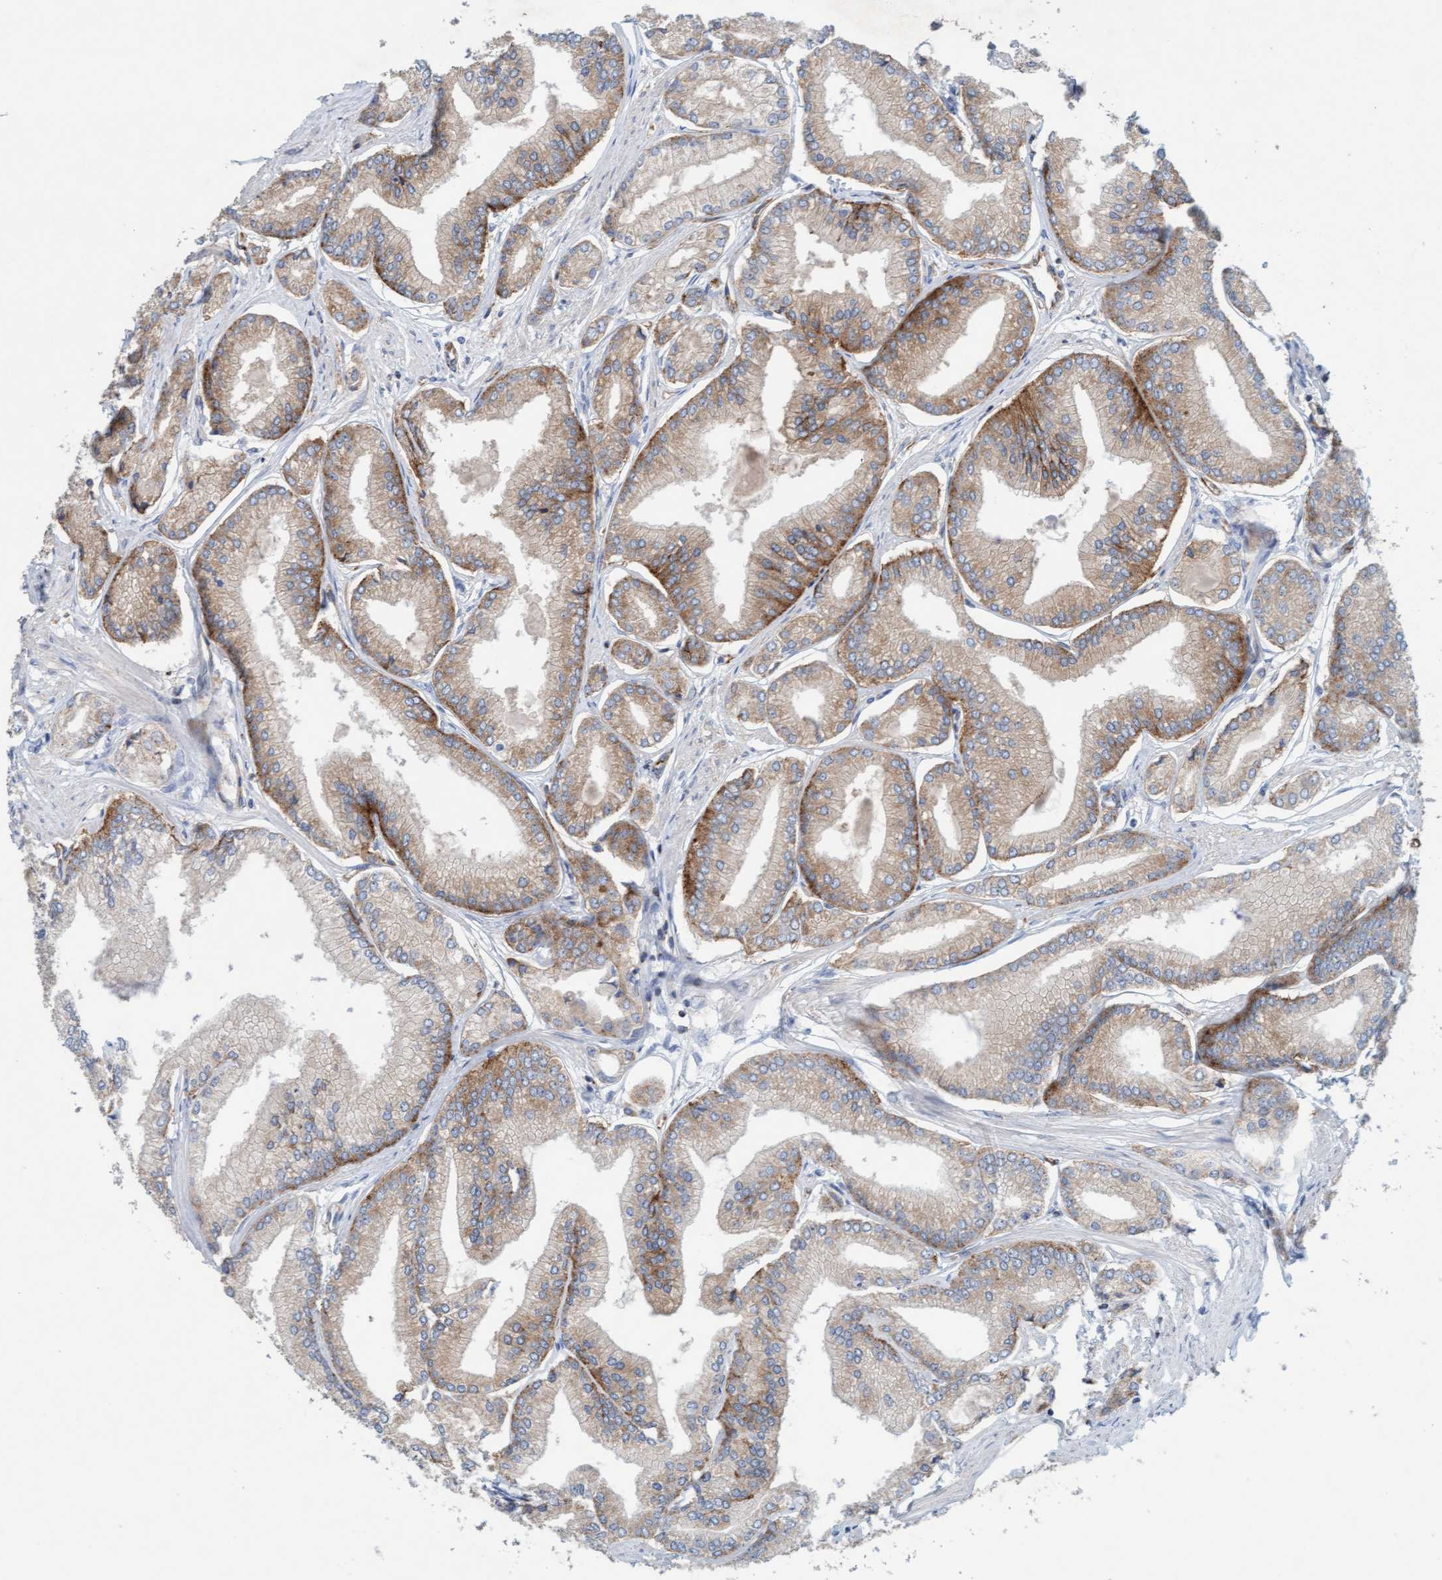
{"staining": {"intensity": "moderate", "quantity": ">75%", "location": "cytoplasmic/membranous"}, "tissue": "prostate cancer", "cell_type": "Tumor cells", "image_type": "cancer", "snomed": [{"axis": "morphology", "description": "Adenocarcinoma, Low grade"}, {"axis": "topography", "description": "Prostate"}], "caption": "Human low-grade adenocarcinoma (prostate) stained with a protein marker exhibits moderate staining in tumor cells.", "gene": "SIGIRR", "patient": {"sex": "male", "age": 52}}